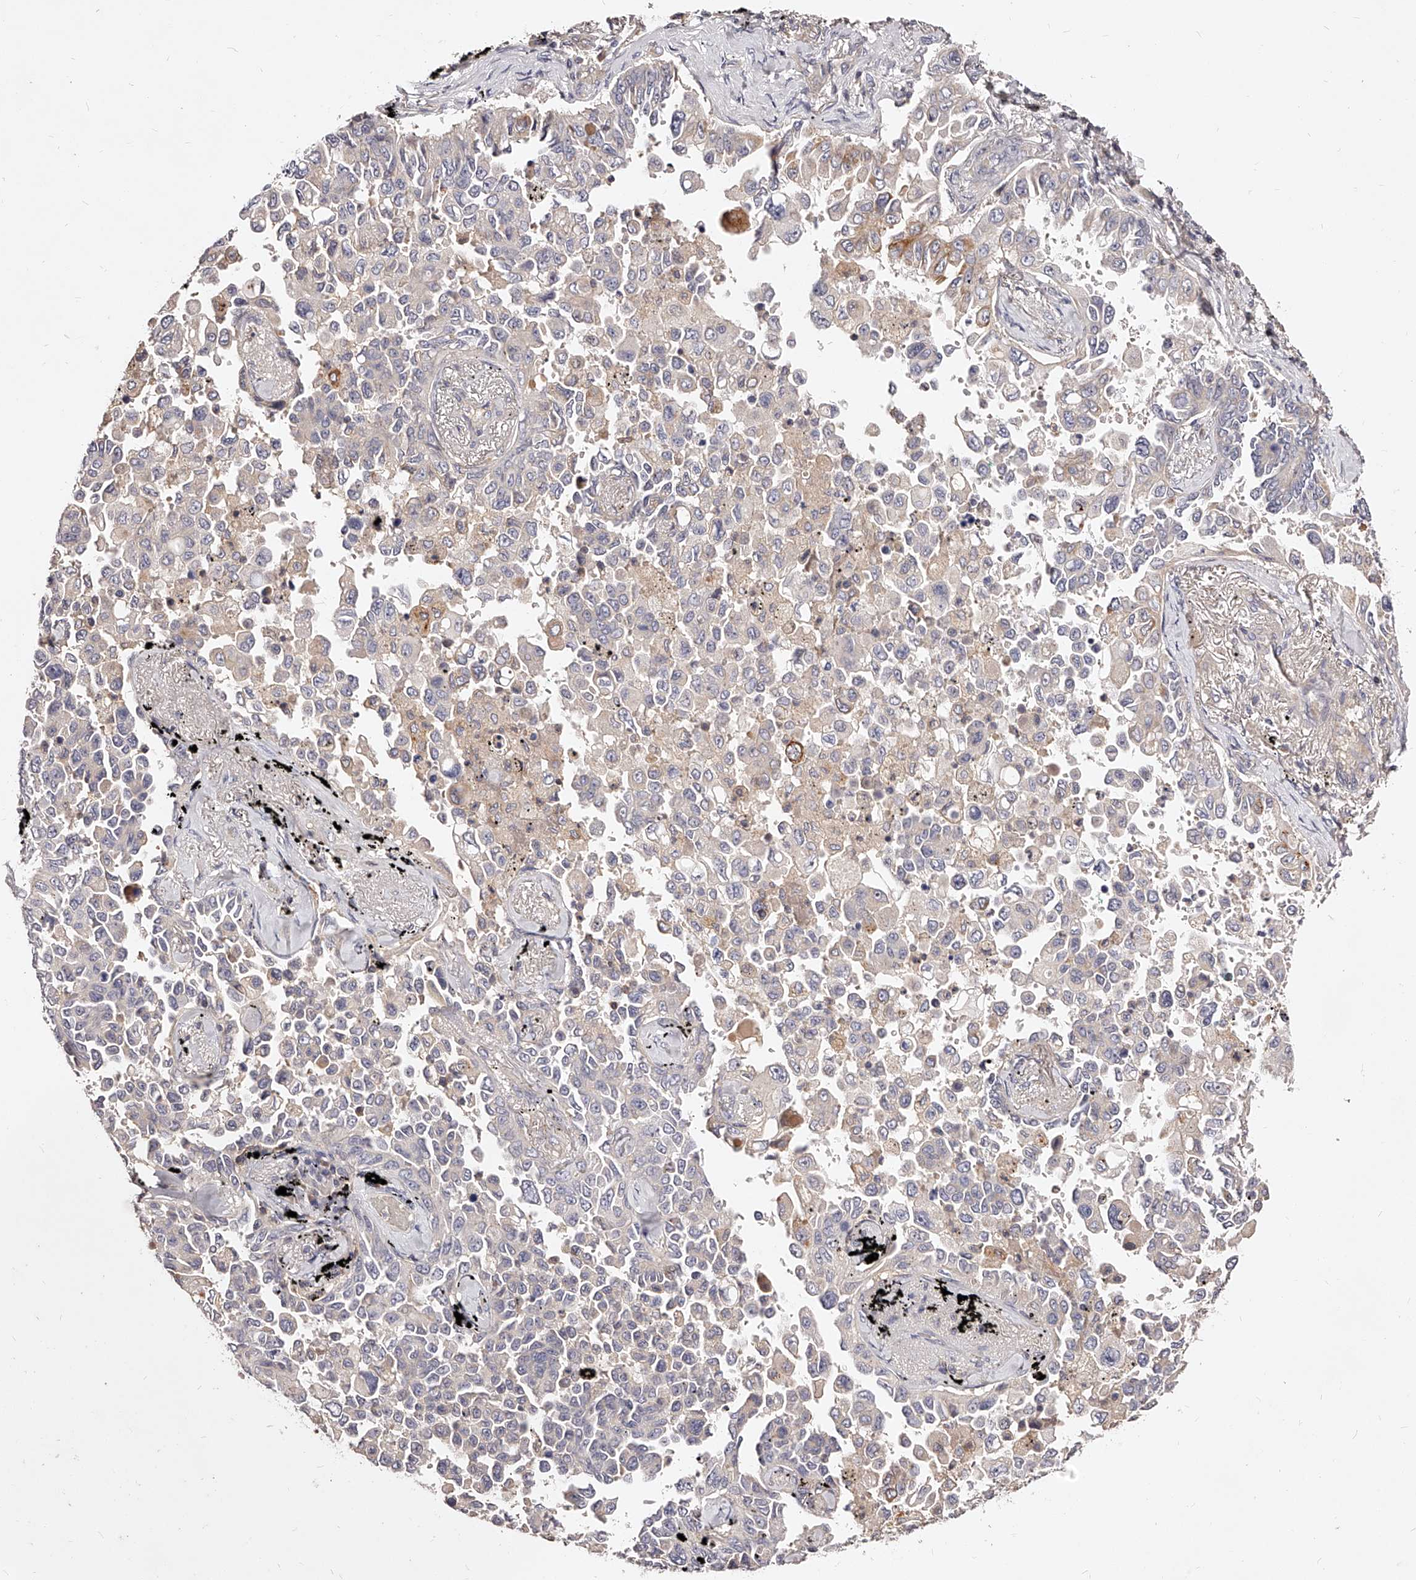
{"staining": {"intensity": "weak", "quantity": "<25%", "location": "cytoplasmic/membranous"}, "tissue": "lung cancer", "cell_type": "Tumor cells", "image_type": "cancer", "snomed": [{"axis": "morphology", "description": "Adenocarcinoma, NOS"}, {"axis": "topography", "description": "Lung"}], "caption": "The micrograph shows no significant expression in tumor cells of lung adenocarcinoma.", "gene": "PHACTR1", "patient": {"sex": "female", "age": 67}}